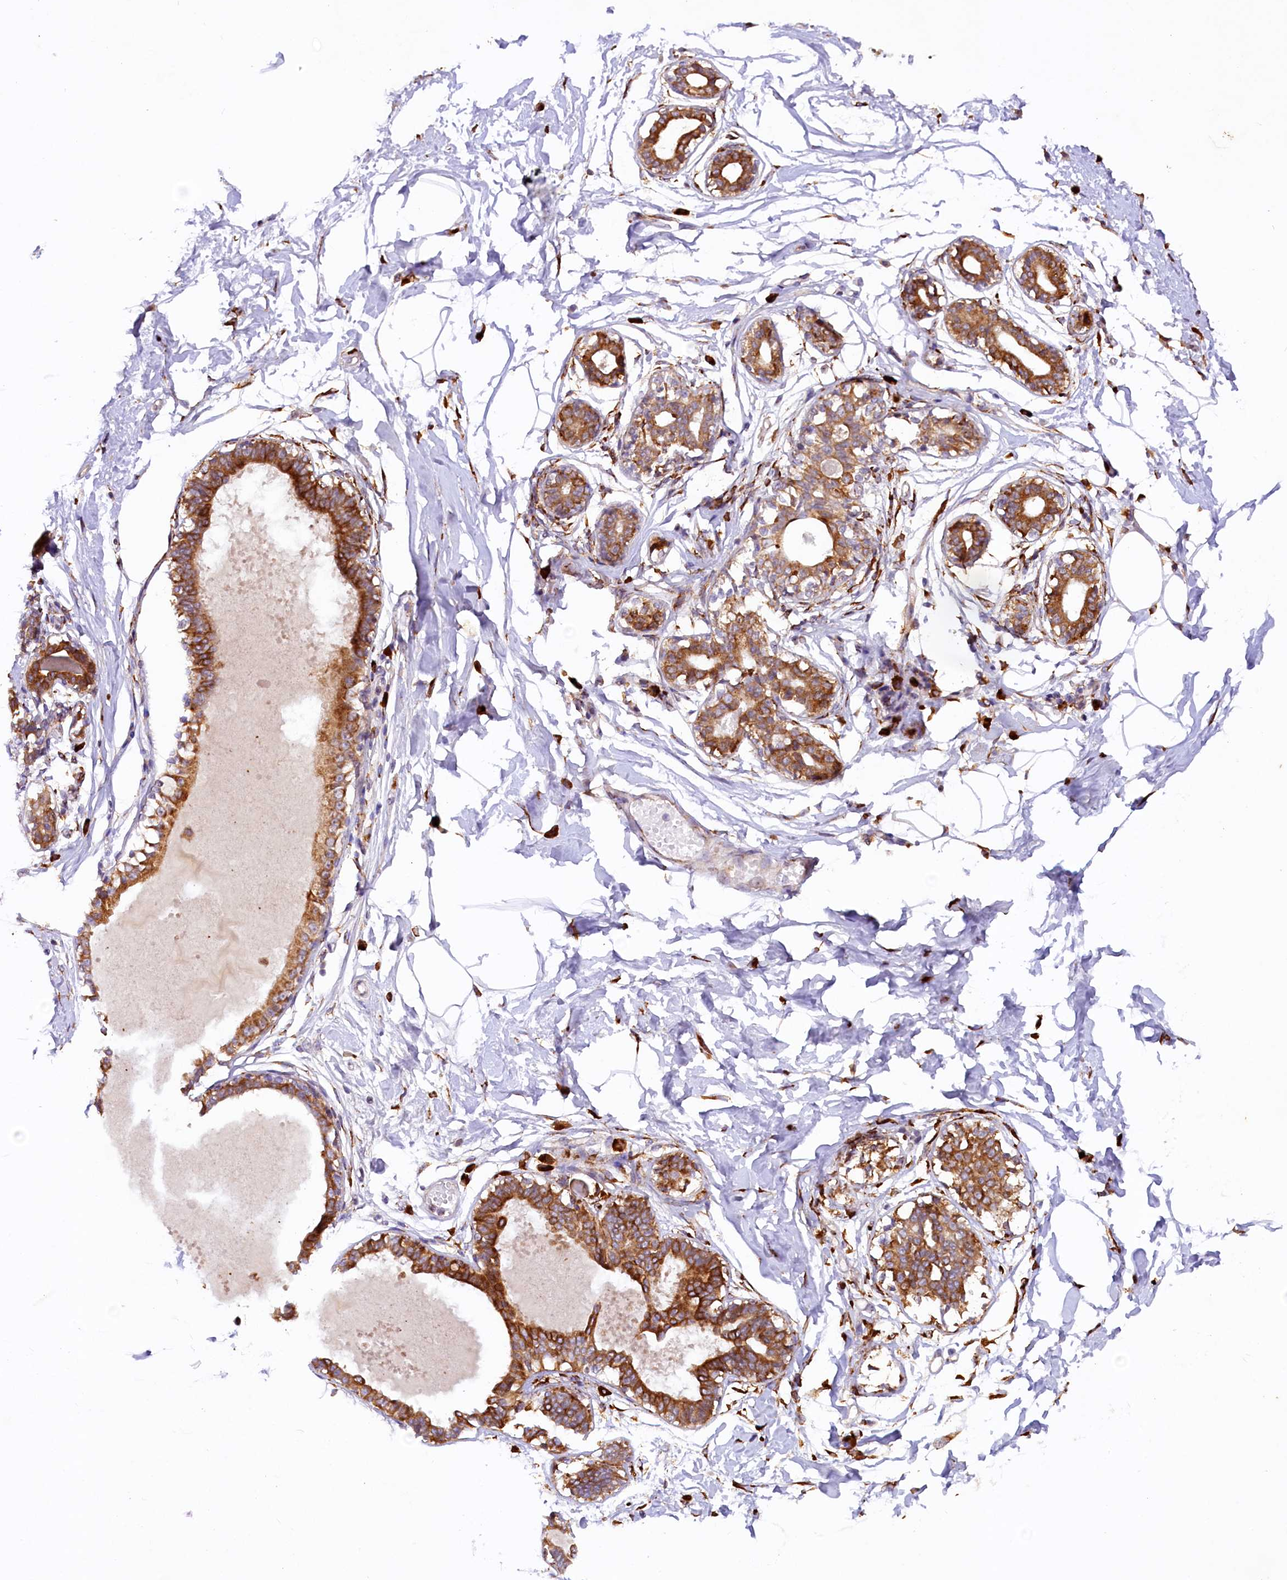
{"staining": {"intensity": "weak", "quantity": "25%-75%", "location": "cytoplasmic/membranous"}, "tissue": "breast", "cell_type": "Adipocytes", "image_type": "normal", "snomed": [{"axis": "morphology", "description": "Normal tissue, NOS"}, {"axis": "topography", "description": "Breast"}], "caption": "Adipocytes reveal low levels of weak cytoplasmic/membranous expression in approximately 25%-75% of cells in normal human breast.", "gene": "SSC5D", "patient": {"sex": "female", "age": 45}}